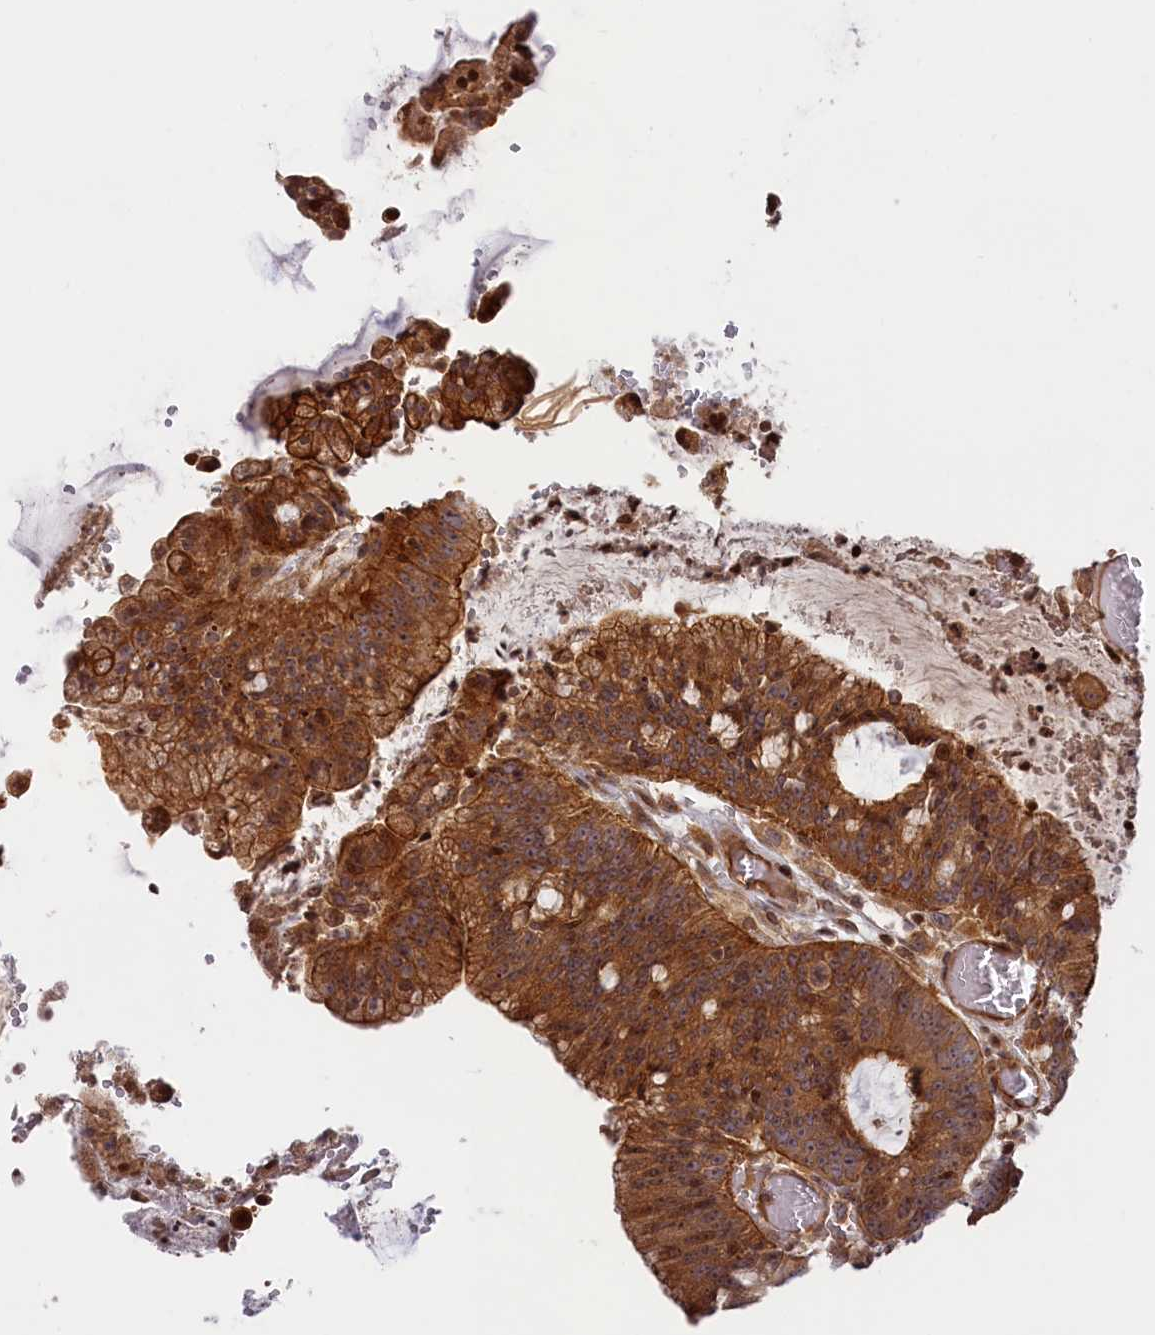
{"staining": {"intensity": "moderate", "quantity": ">75%", "location": "cytoplasmic/membranous"}, "tissue": "colorectal cancer", "cell_type": "Tumor cells", "image_type": "cancer", "snomed": [{"axis": "morphology", "description": "Adenocarcinoma, NOS"}, {"axis": "topography", "description": "Rectum"}], "caption": "High-power microscopy captured an immunohistochemistry (IHC) histopathology image of adenocarcinoma (colorectal), revealing moderate cytoplasmic/membranous expression in approximately >75% of tumor cells. (DAB IHC with brightfield microscopy, high magnification).", "gene": "CEP44", "patient": {"sex": "female", "age": 77}}